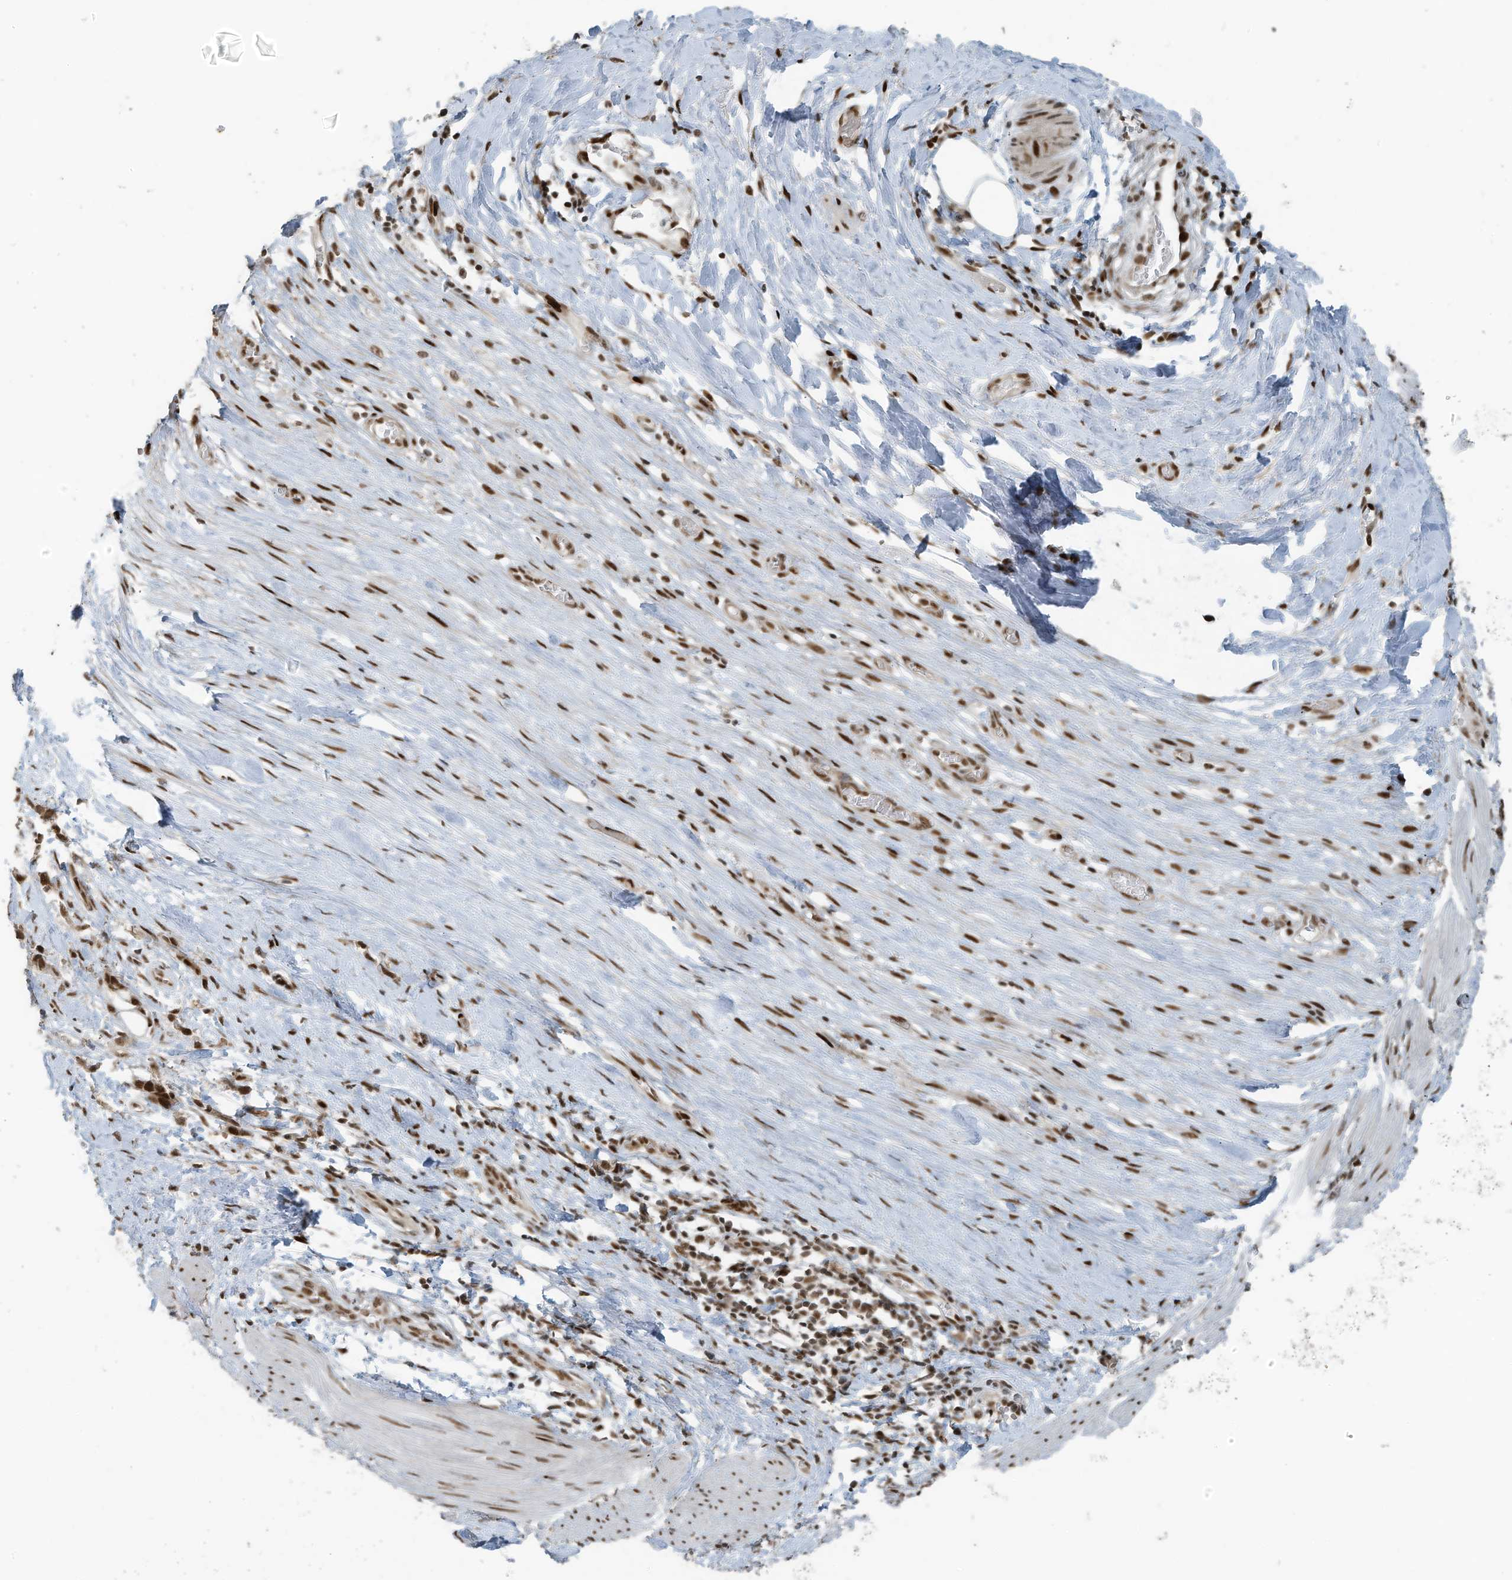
{"staining": {"intensity": "moderate", "quantity": ">75%", "location": "nuclear"}, "tissue": "smooth muscle", "cell_type": "Smooth muscle cells", "image_type": "normal", "snomed": [{"axis": "morphology", "description": "Normal tissue, NOS"}, {"axis": "morphology", "description": "Adenocarcinoma, NOS"}, {"axis": "topography", "description": "Colon"}, {"axis": "topography", "description": "Peripheral nerve tissue"}], "caption": "Immunohistochemical staining of unremarkable smooth muscle exhibits >75% levels of moderate nuclear protein positivity in approximately >75% of smooth muscle cells. Immunohistochemistry stains the protein of interest in brown and the nuclei are stained blue.", "gene": "PCNP", "patient": {"sex": "male", "age": 14}}